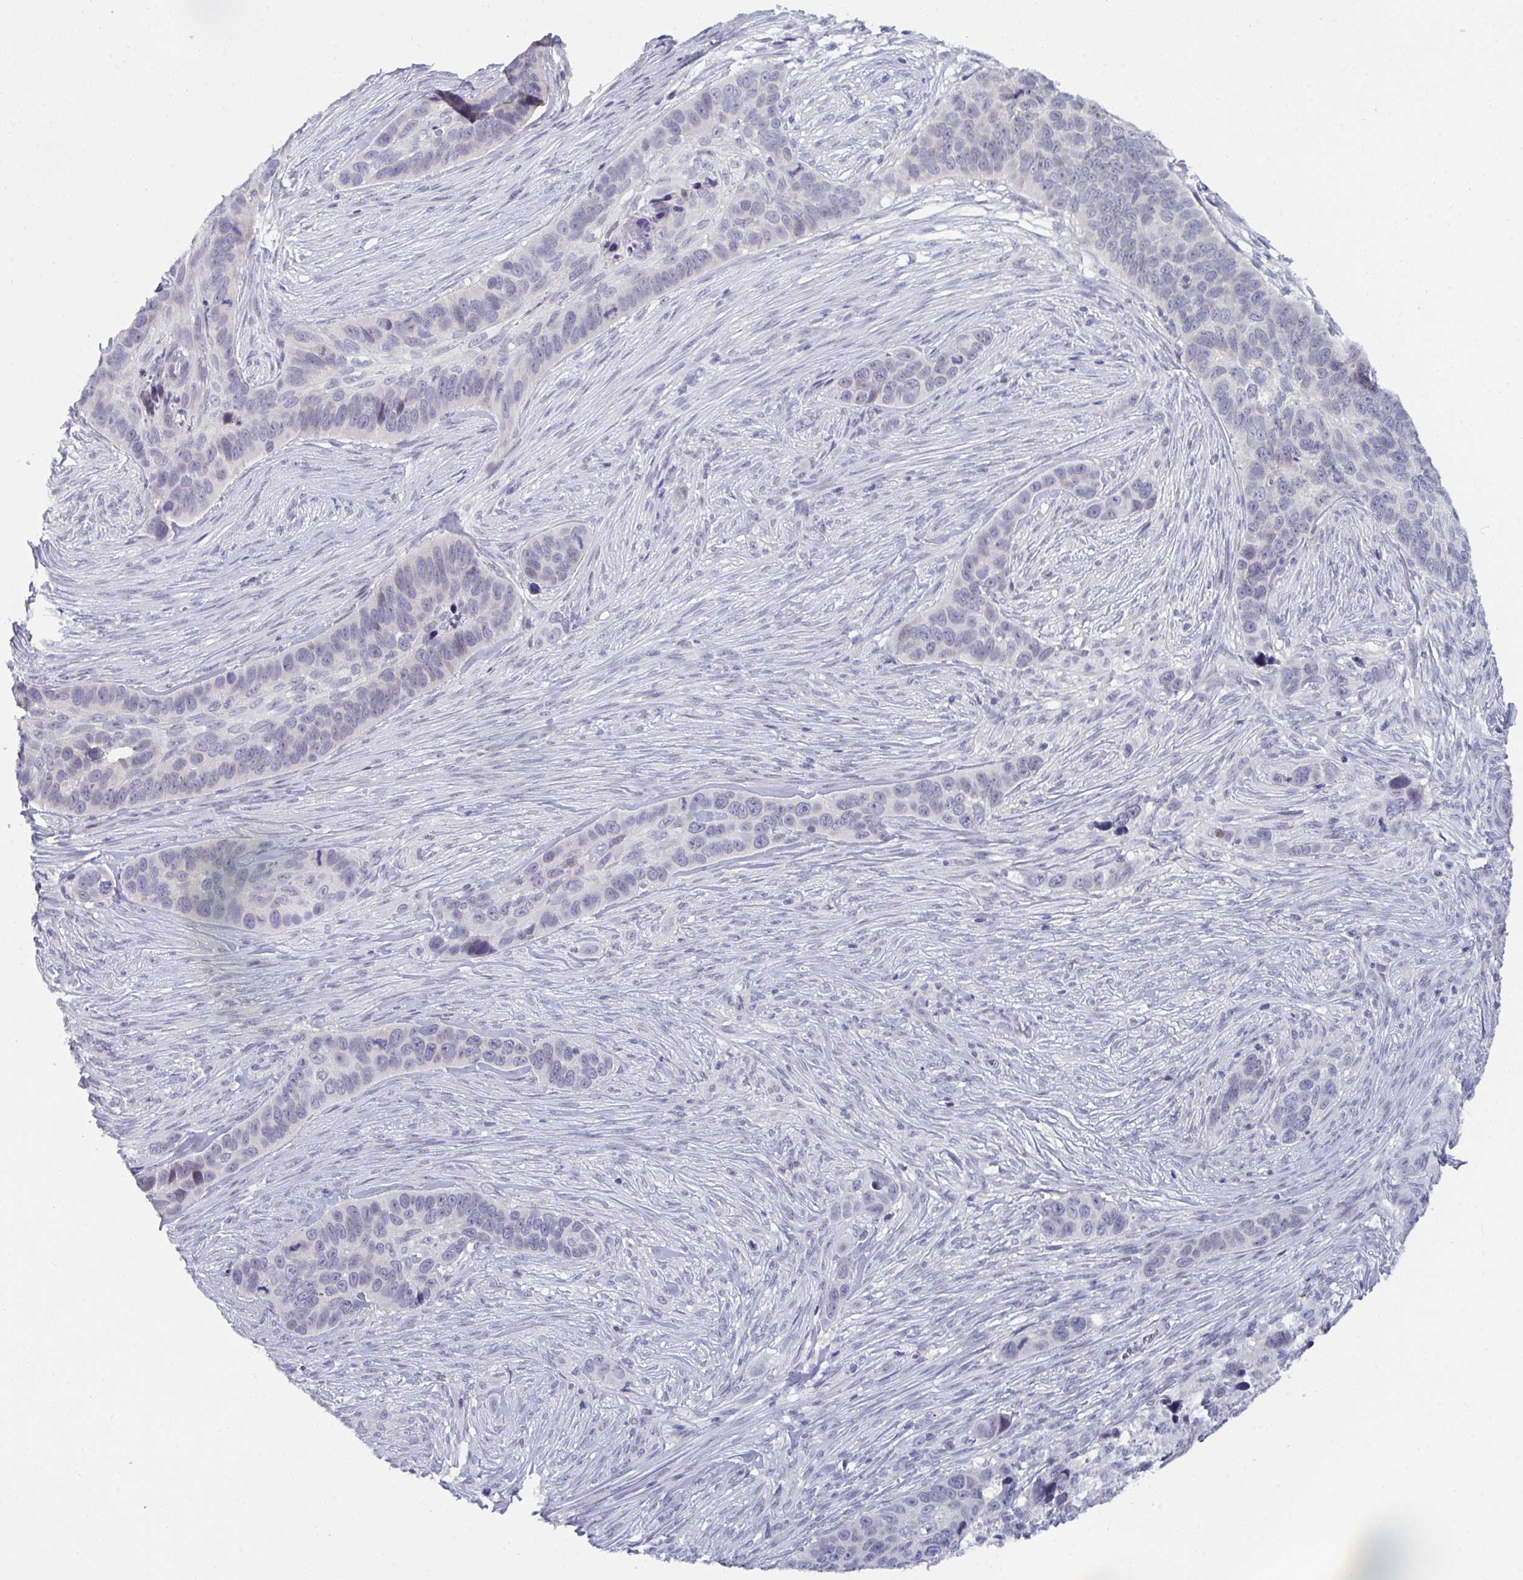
{"staining": {"intensity": "negative", "quantity": "none", "location": "none"}, "tissue": "skin cancer", "cell_type": "Tumor cells", "image_type": "cancer", "snomed": [{"axis": "morphology", "description": "Basal cell carcinoma"}, {"axis": "topography", "description": "Skin"}], "caption": "Skin basal cell carcinoma was stained to show a protein in brown. There is no significant staining in tumor cells. Nuclei are stained in blue.", "gene": "BMAL2", "patient": {"sex": "female", "age": 82}}